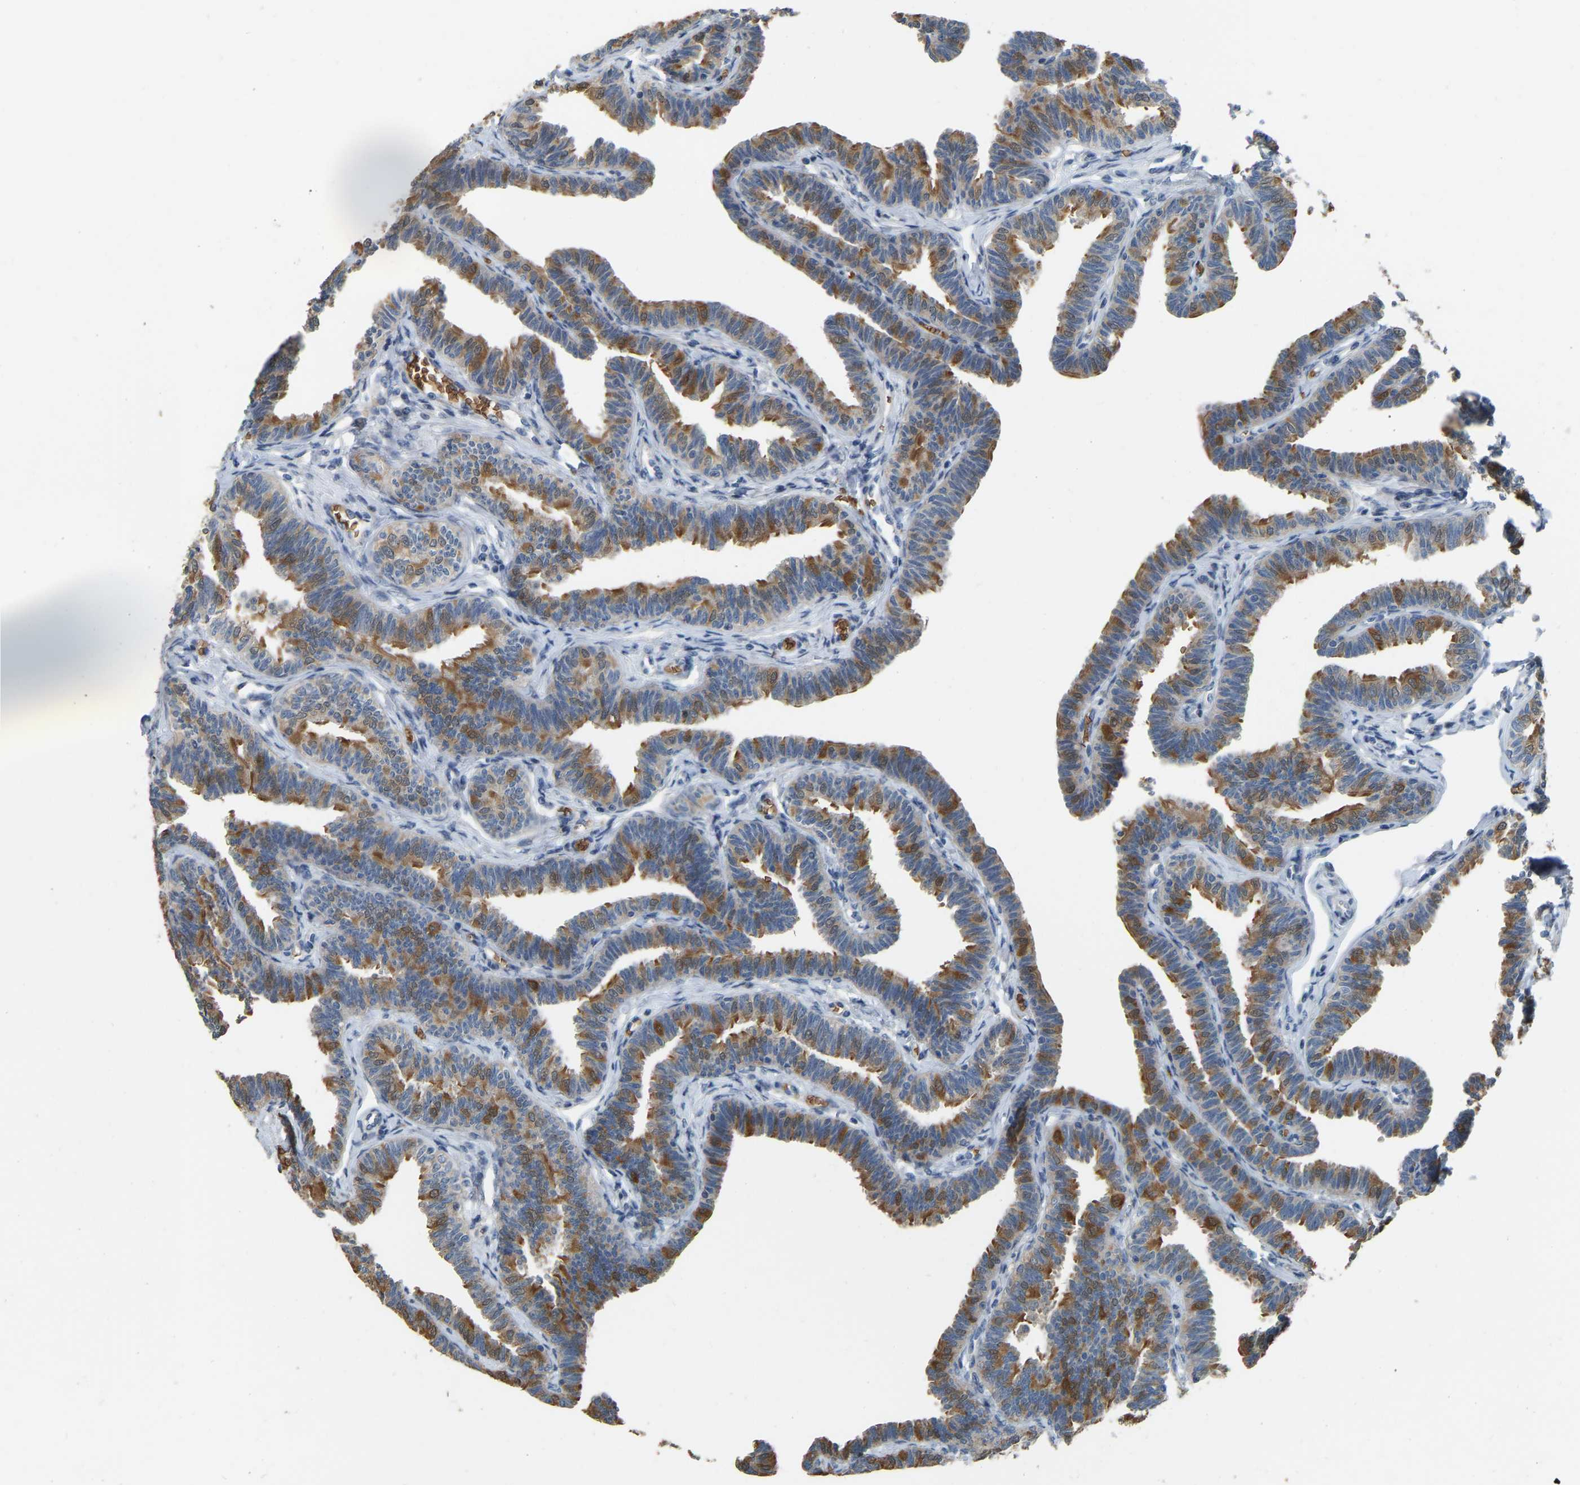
{"staining": {"intensity": "moderate", "quantity": ">75%", "location": "cytoplasmic/membranous"}, "tissue": "fallopian tube", "cell_type": "Glandular cells", "image_type": "normal", "snomed": [{"axis": "morphology", "description": "Normal tissue, NOS"}, {"axis": "topography", "description": "Fallopian tube"}, {"axis": "topography", "description": "Ovary"}], "caption": "The photomicrograph demonstrates immunohistochemical staining of unremarkable fallopian tube. There is moderate cytoplasmic/membranous expression is present in approximately >75% of glandular cells.", "gene": "CFAP298", "patient": {"sex": "female", "age": 23}}